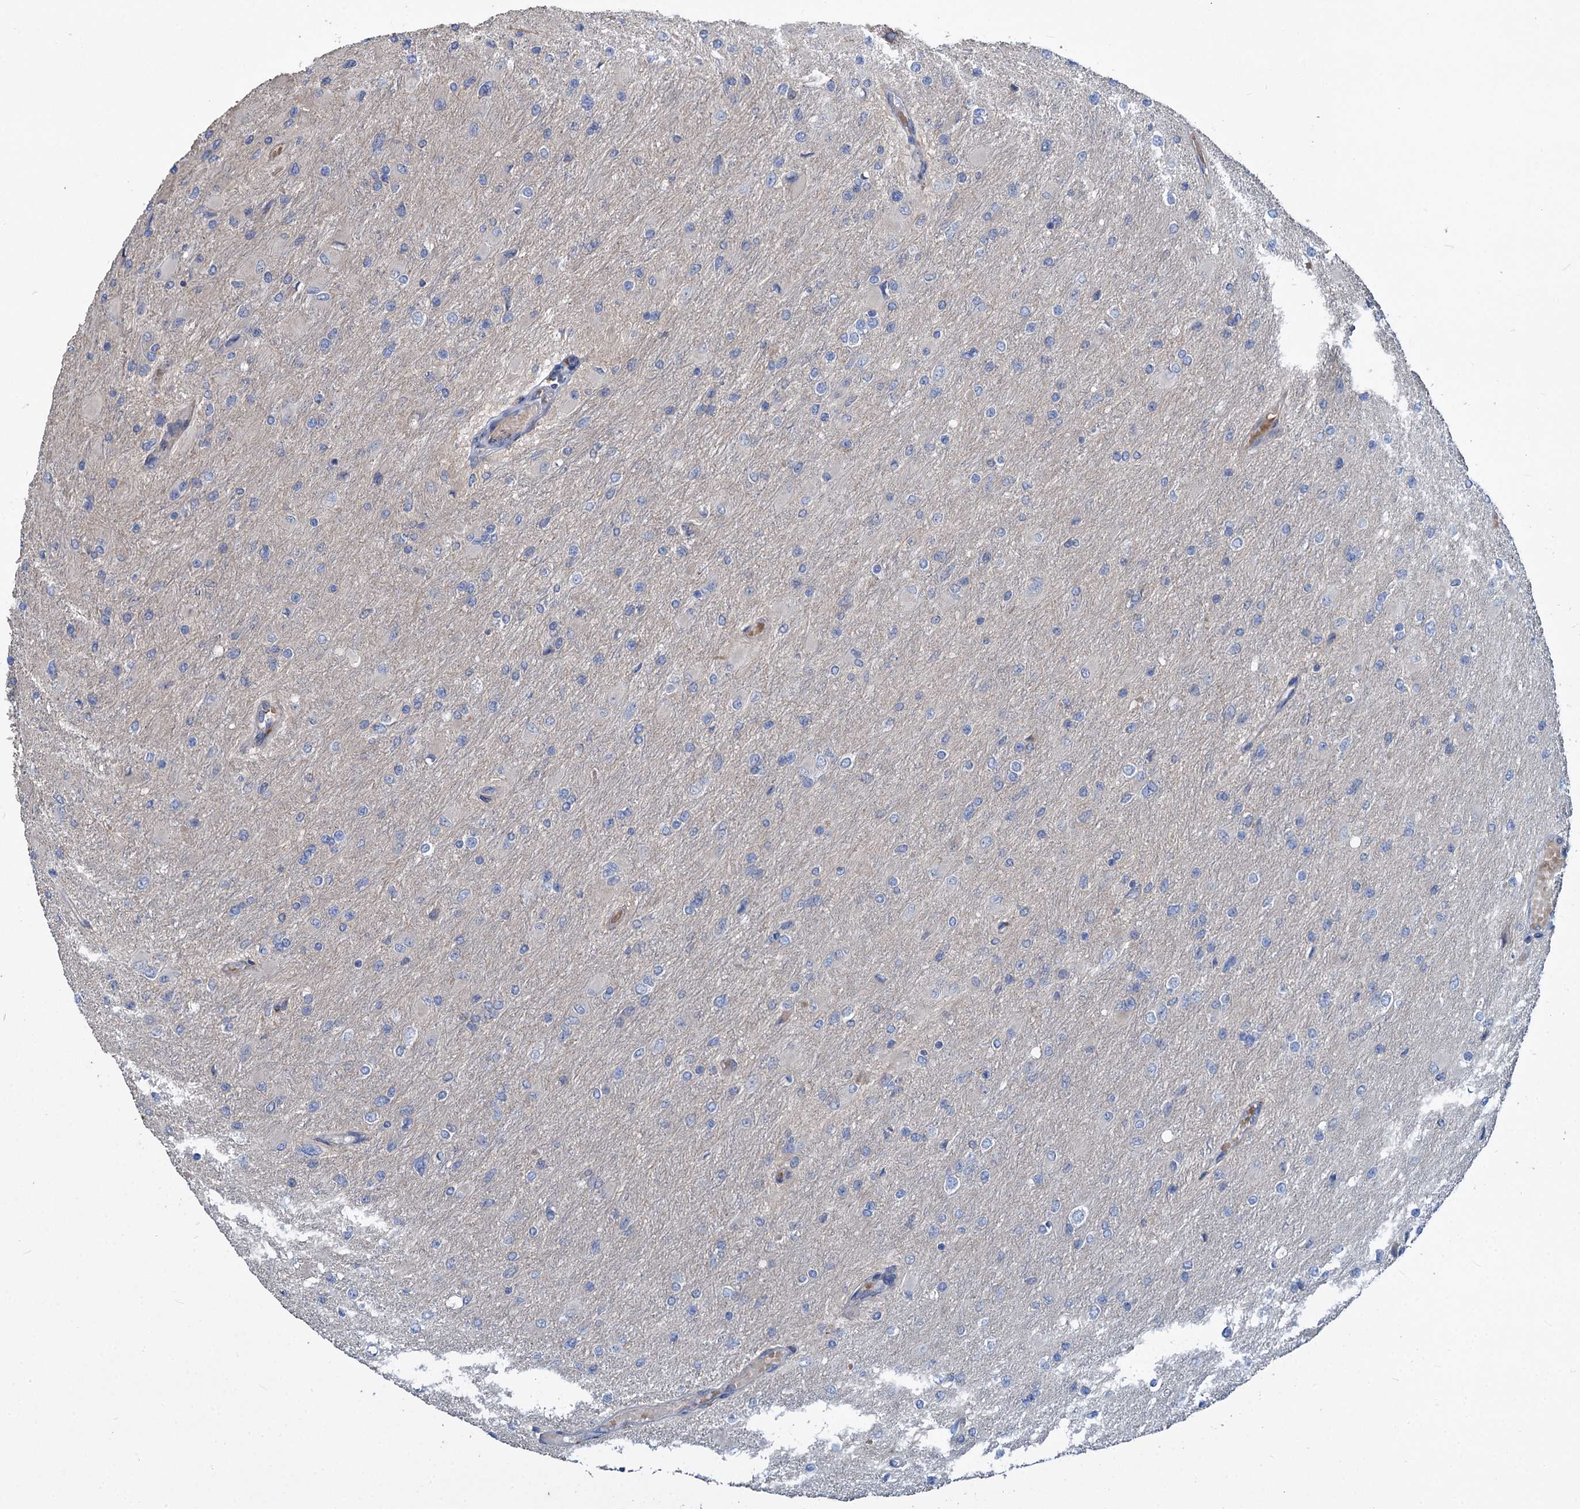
{"staining": {"intensity": "negative", "quantity": "none", "location": "none"}, "tissue": "glioma", "cell_type": "Tumor cells", "image_type": "cancer", "snomed": [{"axis": "morphology", "description": "Glioma, malignant, High grade"}, {"axis": "topography", "description": "Cerebral cortex"}], "caption": "Protein analysis of malignant glioma (high-grade) exhibits no significant staining in tumor cells.", "gene": "URAD", "patient": {"sex": "female", "age": 36}}